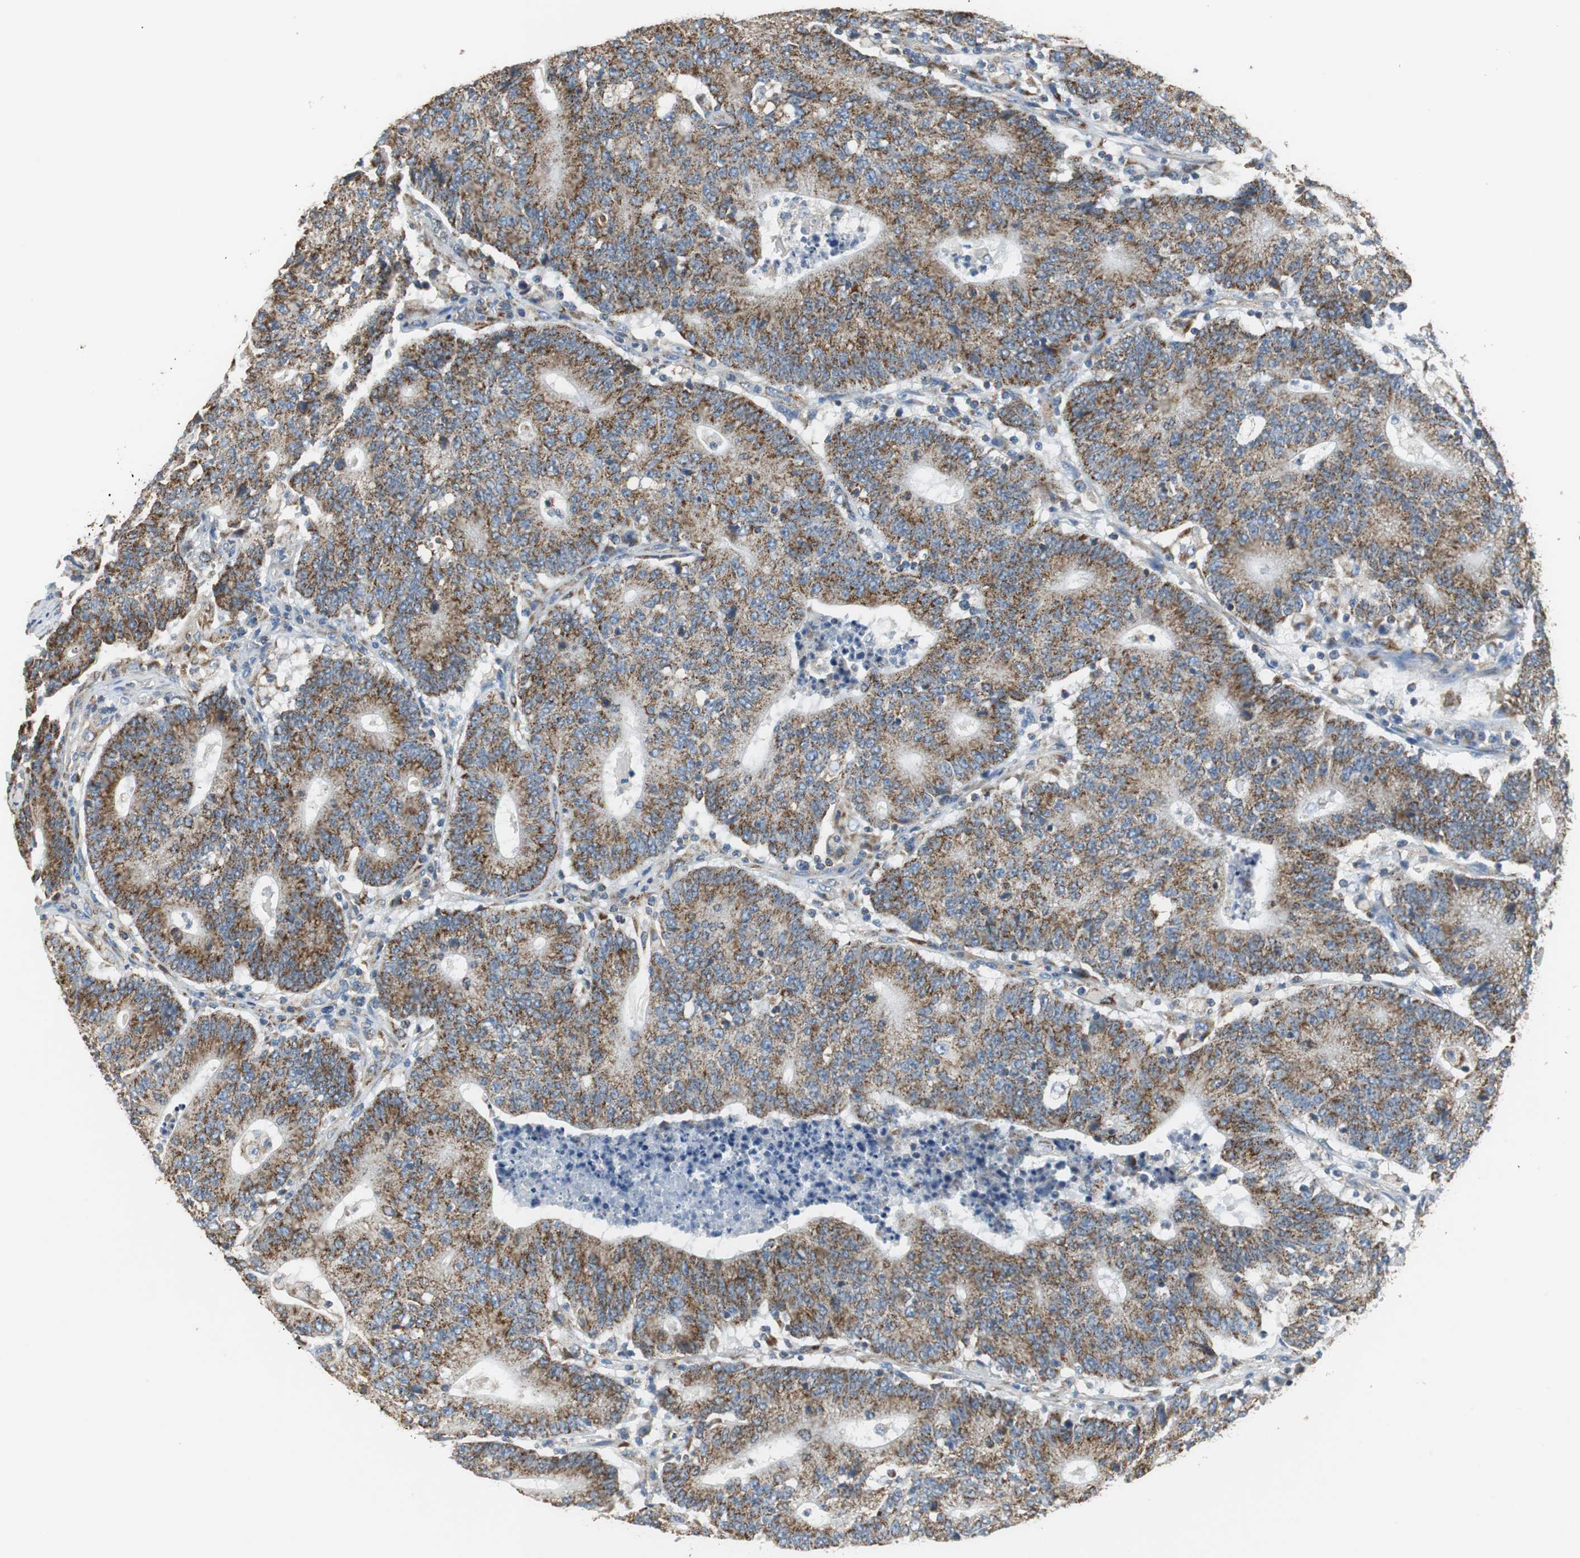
{"staining": {"intensity": "strong", "quantity": ">75%", "location": "cytoplasmic/membranous"}, "tissue": "colorectal cancer", "cell_type": "Tumor cells", "image_type": "cancer", "snomed": [{"axis": "morphology", "description": "Normal tissue, NOS"}, {"axis": "morphology", "description": "Adenocarcinoma, NOS"}, {"axis": "topography", "description": "Colon"}], "caption": "Immunohistochemistry (DAB) staining of human colorectal adenocarcinoma displays strong cytoplasmic/membranous protein positivity in about >75% of tumor cells.", "gene": "GSTK1", "patient": {"sex": "female", "age": 75}}